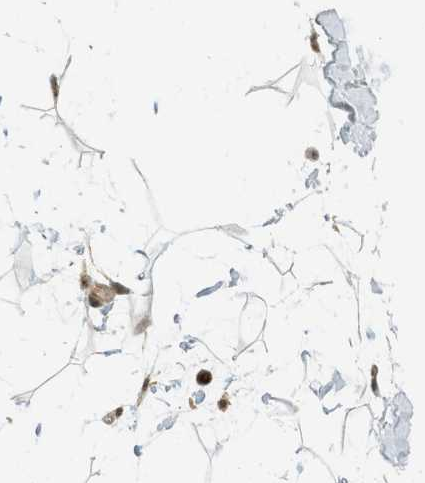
{"staining": {"intensity": "weak", "quantity": "25%-75%", "location": "cytoplasmic/membranous,nuclear"}, "tissue": "adipose tissue", "cell_type": "Adipocytes", "image_type": "normal", "snomed": [{"axis": "morphology", "description": "Normal tissue, NOS"}, {"axis": "topography", "description": "Soft tissue"}], "caption": "Immunohistochemical staining of benign adipose tissue exhibits weak cytoplasmic/membranous,nuclear protein expression in about 25%-75% of adipocytes.", "gene": "FOXM1", "patient": {"sex": "male", "age": 72}}